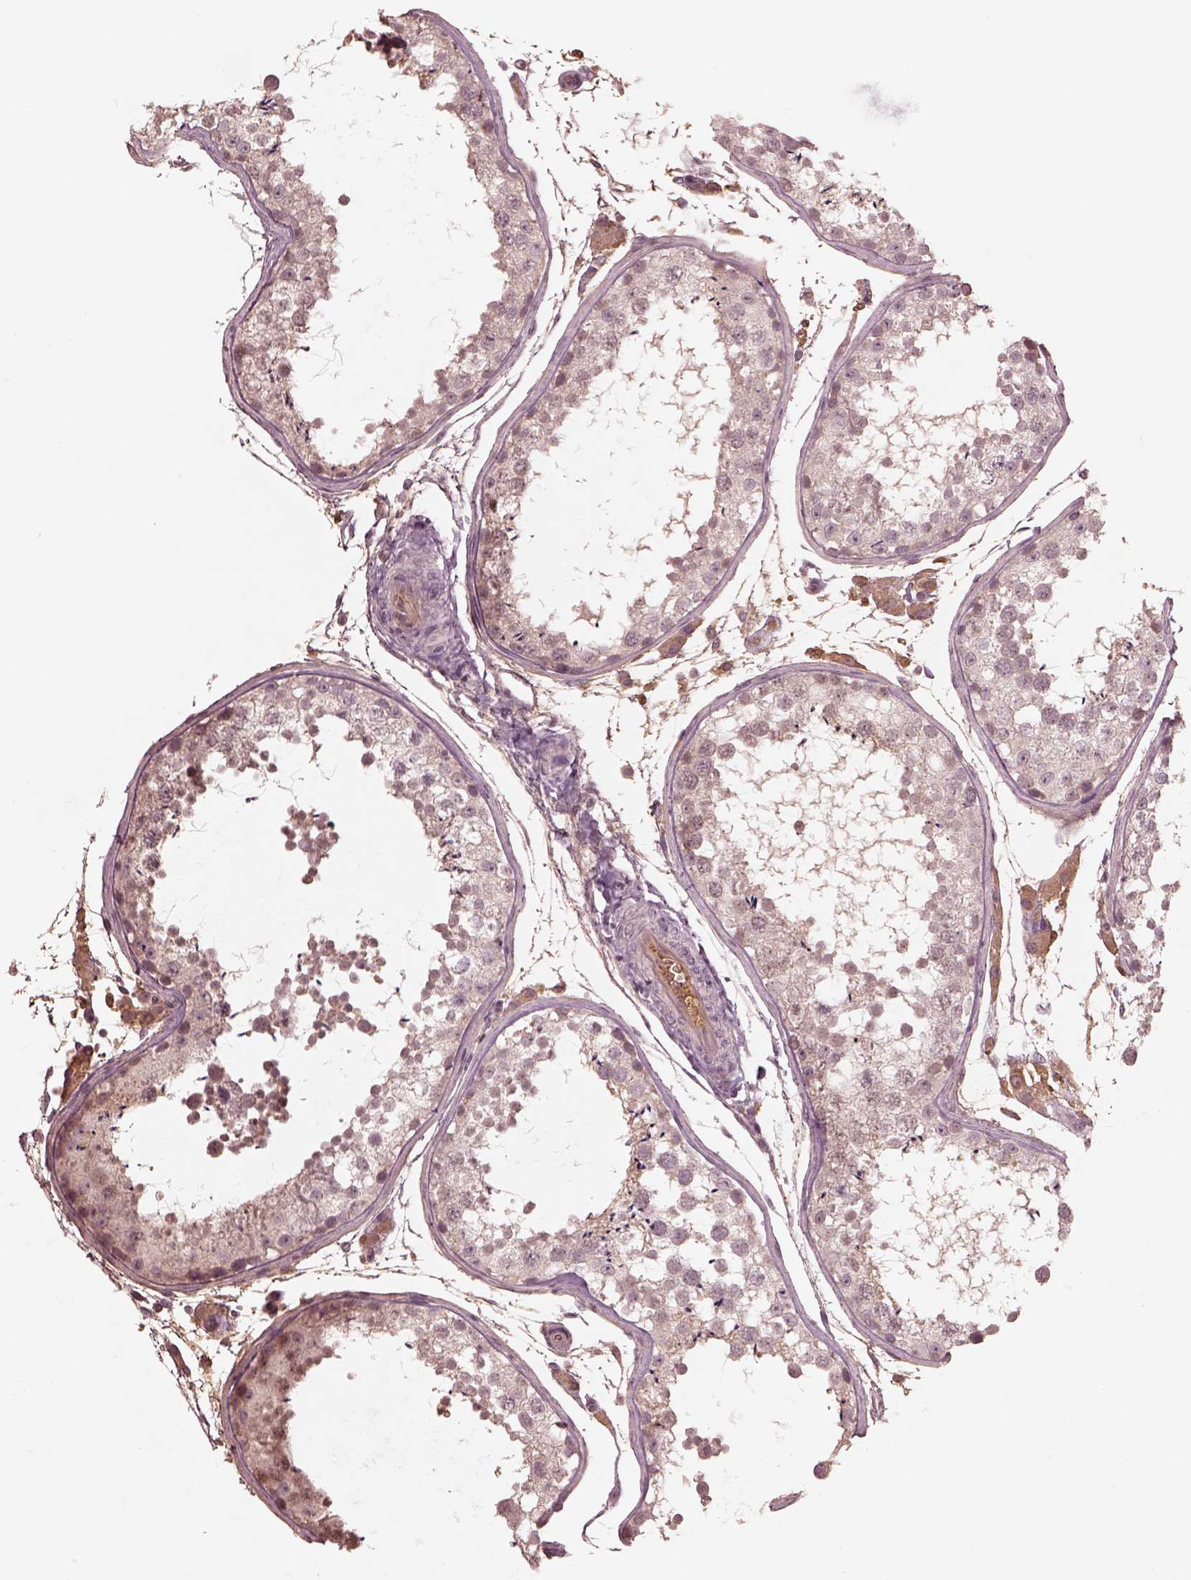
{"staining": {"intensity": "weak", "quantity": "<25%", "location": "cytoplasmic/membranous"}, "tissue": "testis", "cell_type": "Cells in seminiferous ducts", "image_type": "normal", "snomed": [{"axis": "morphology", "description": "Normal tissue, NOS"}, {"axis": "topography", "description": "Testis"}], "caption": "A histopathology image of testis stained for a protein demonstrates no brown staining in cells in seminiferous ducts.", "gene": "TF", "patient": {"sex": "male", "age": 29}}